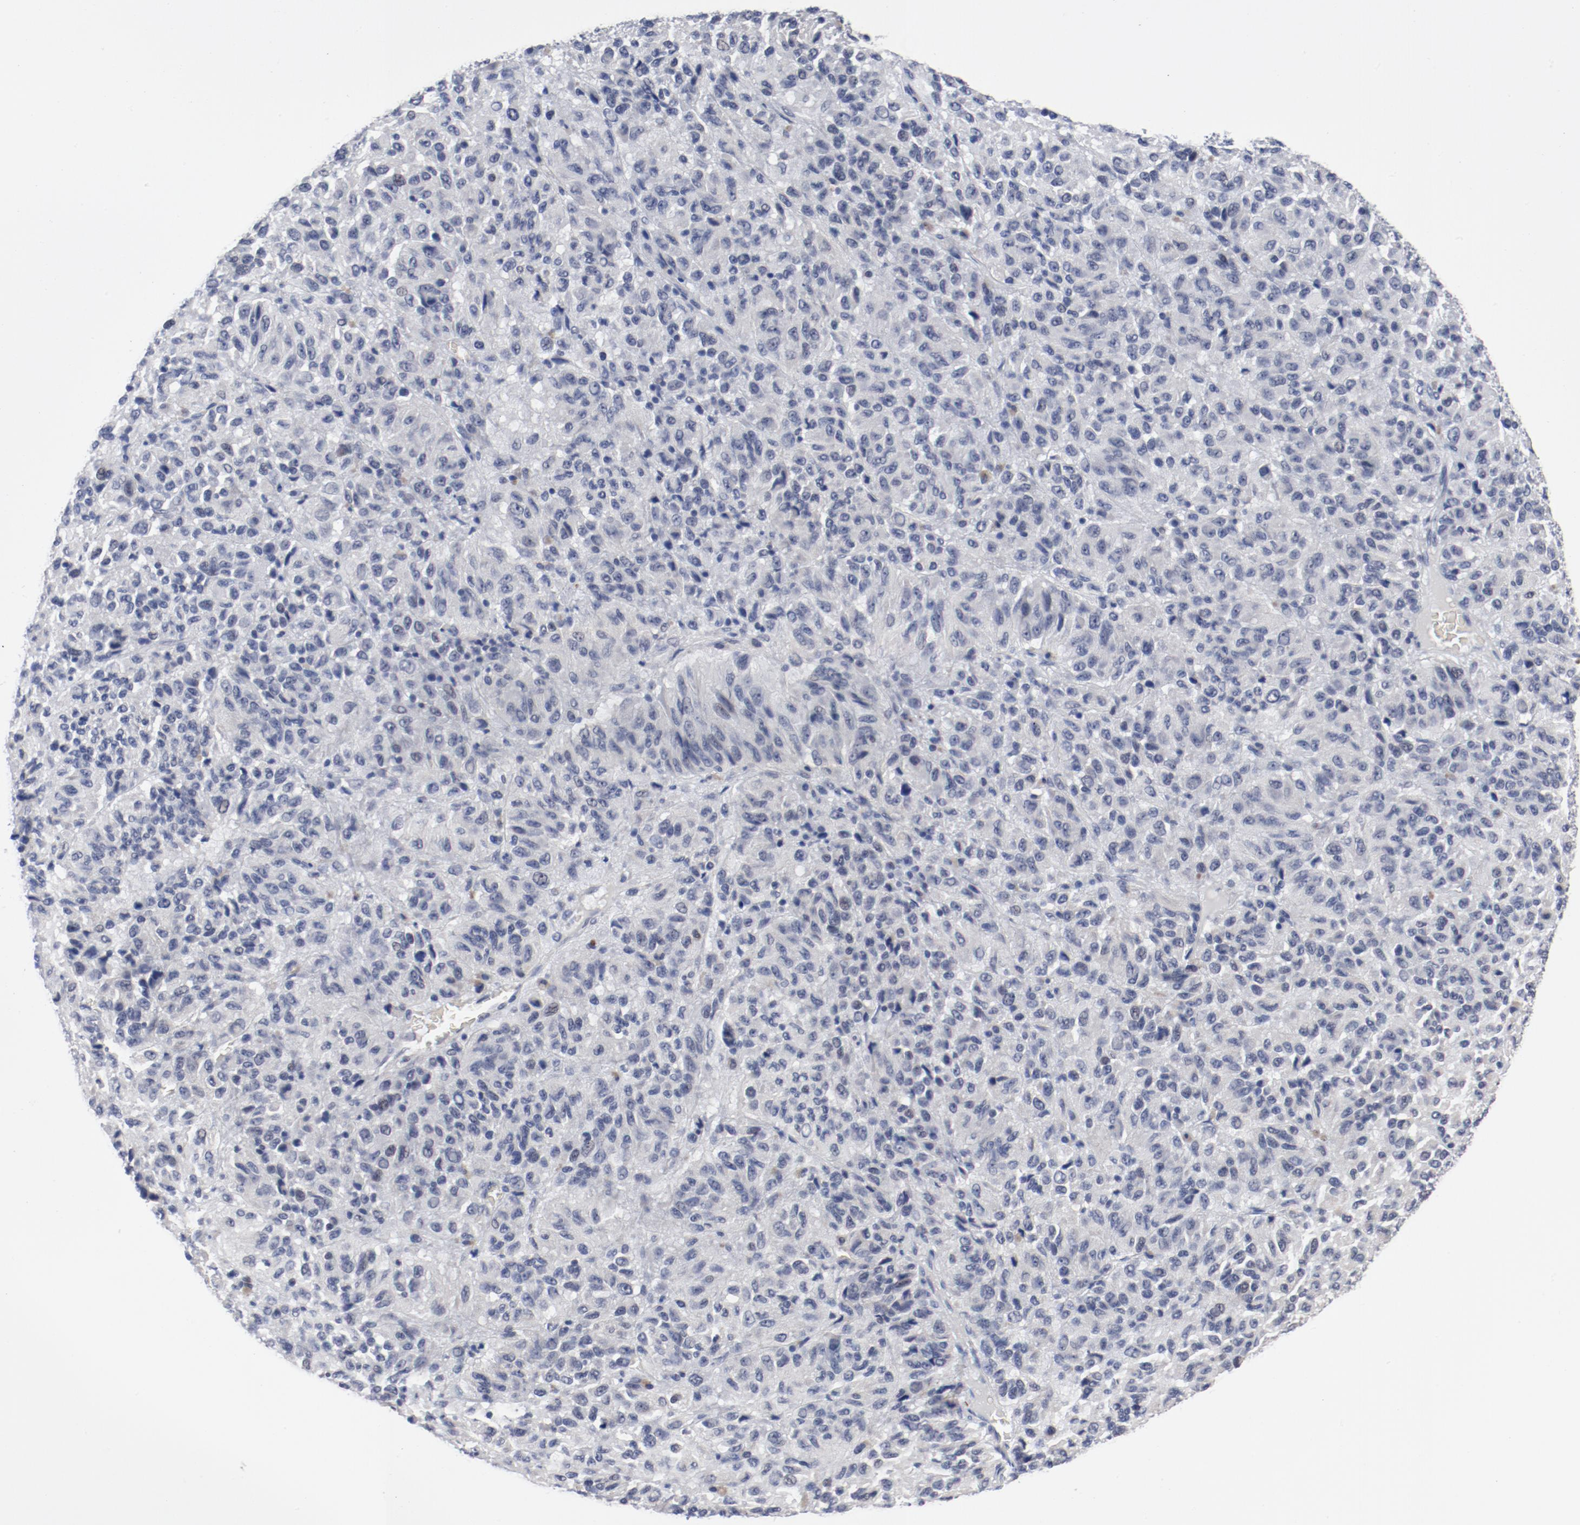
{"staining": {"intensity": "negative", "quantity": "none", "location": "none"}, "tissue": "melanoma", "cell_type": "Tumor cells", "image_type": "cancer", "snomed": [{"axis": "morphology", "description": "Malignant melanoma, Metastatic site"}, {"axis": "topography", "description": "Lung"}], "caption": "Immunohistochemical staining of melanoma shows no significant staining in tumor cells.", "gene": "ANKLE2", "patient": {"sex": "male", "age": 64}}